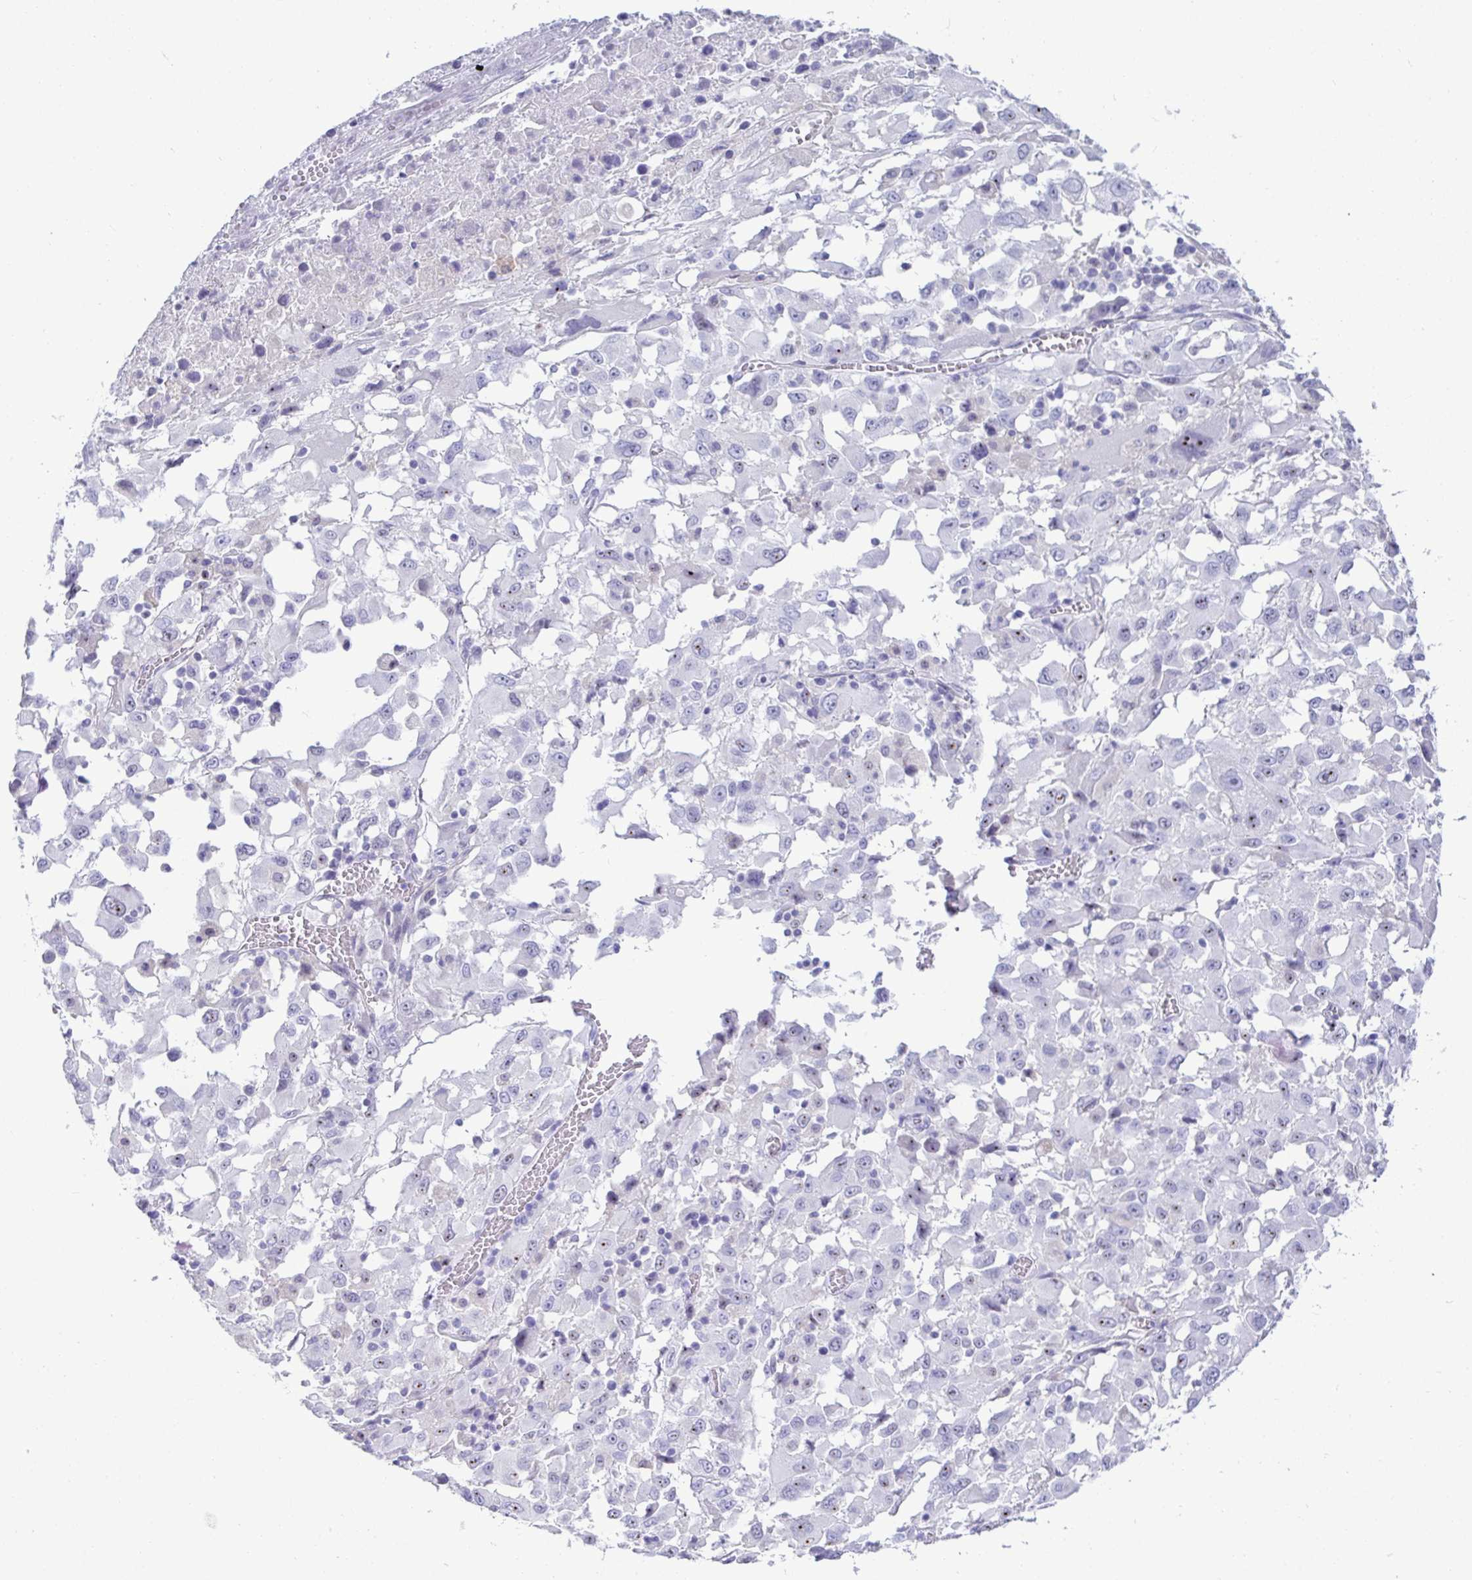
{"staining": {"intensity": "negative", "quantity": "none", "location": "none"}, "tissue": "melanoma", "cell_type": "Tumor cells", "image_type": "cancer", "snomed": [{"axis": "morphology", "description": "Malignant melanoma, Metastatic site"}, {"axis": "topography", "description": "Soft tissue"}], "caption": "This image is of melanoma stained with immunohistochemistry (IHC) to label a protein in brown with the nuclei are counter-stained blue. There is no expression in tumor cells.", "gene": "TMEM241", "patient": {"sex": "male", "age": 50}}